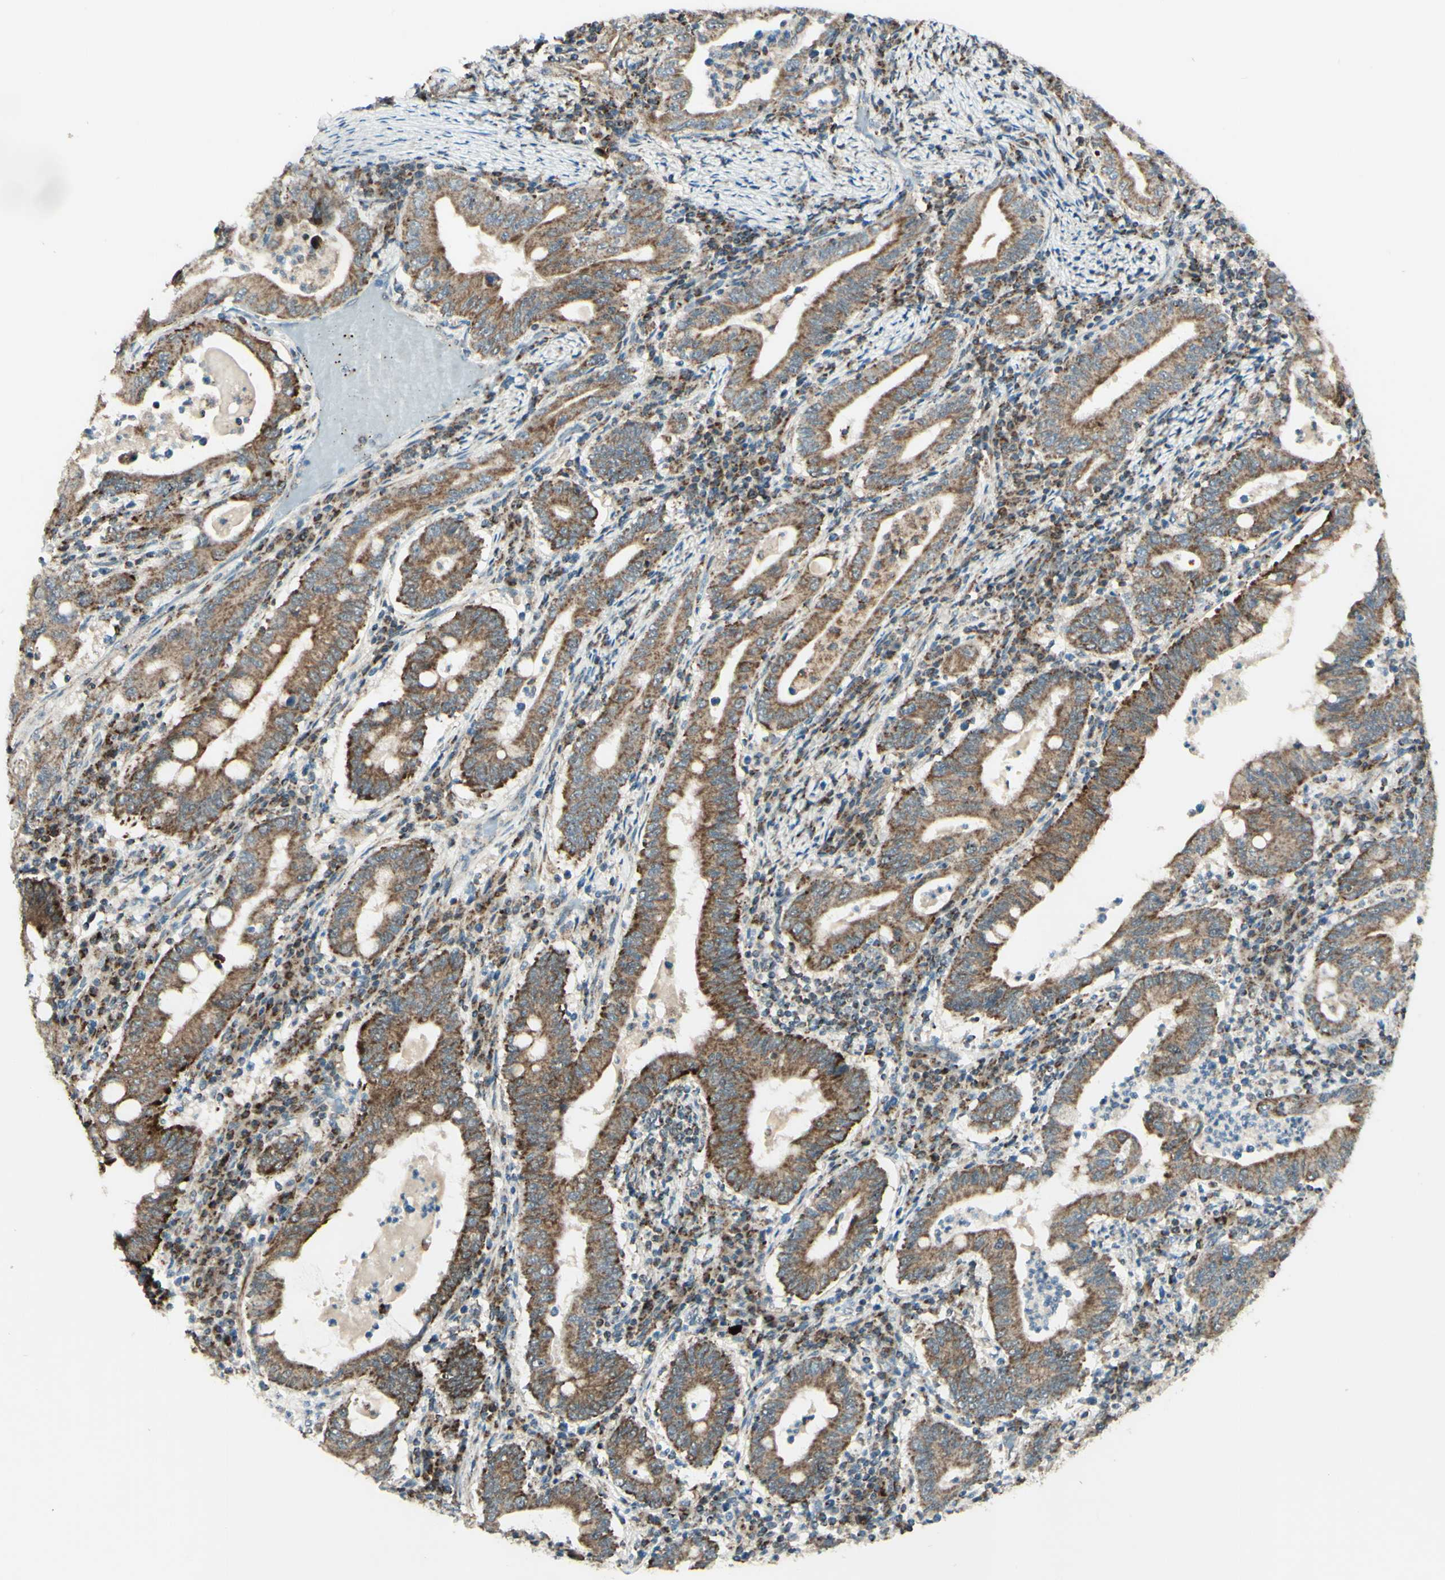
{"staining": {"intensity": "moderate", "quantity": ">75%", "location": "cytoplasmic/membranous"}, "tissue": "stomach cancer", "cell_type": "Tumor cells", "image_type": "cancer", "snomed": [{"axis": "morphology", "description": "Normal tissue, NOS"}, {"axis": "morphology", "description": "Adenocarcinoma, NOS"}, {"axis": "topography", "description": "Esophagus"}, {"axis": "topography", "description": "Stomach, upper"}, {"axis": "topography", "description": "Peripheral nerve tissue"}], "caption": "A brown stain highlights moderate cytoplasmic/membranous positivity of a protein in human stomach cancer (adenocarcinoma) tumor cells.", "gene": "DHRS3", "patient": {"sex": "male", "age": 62}}